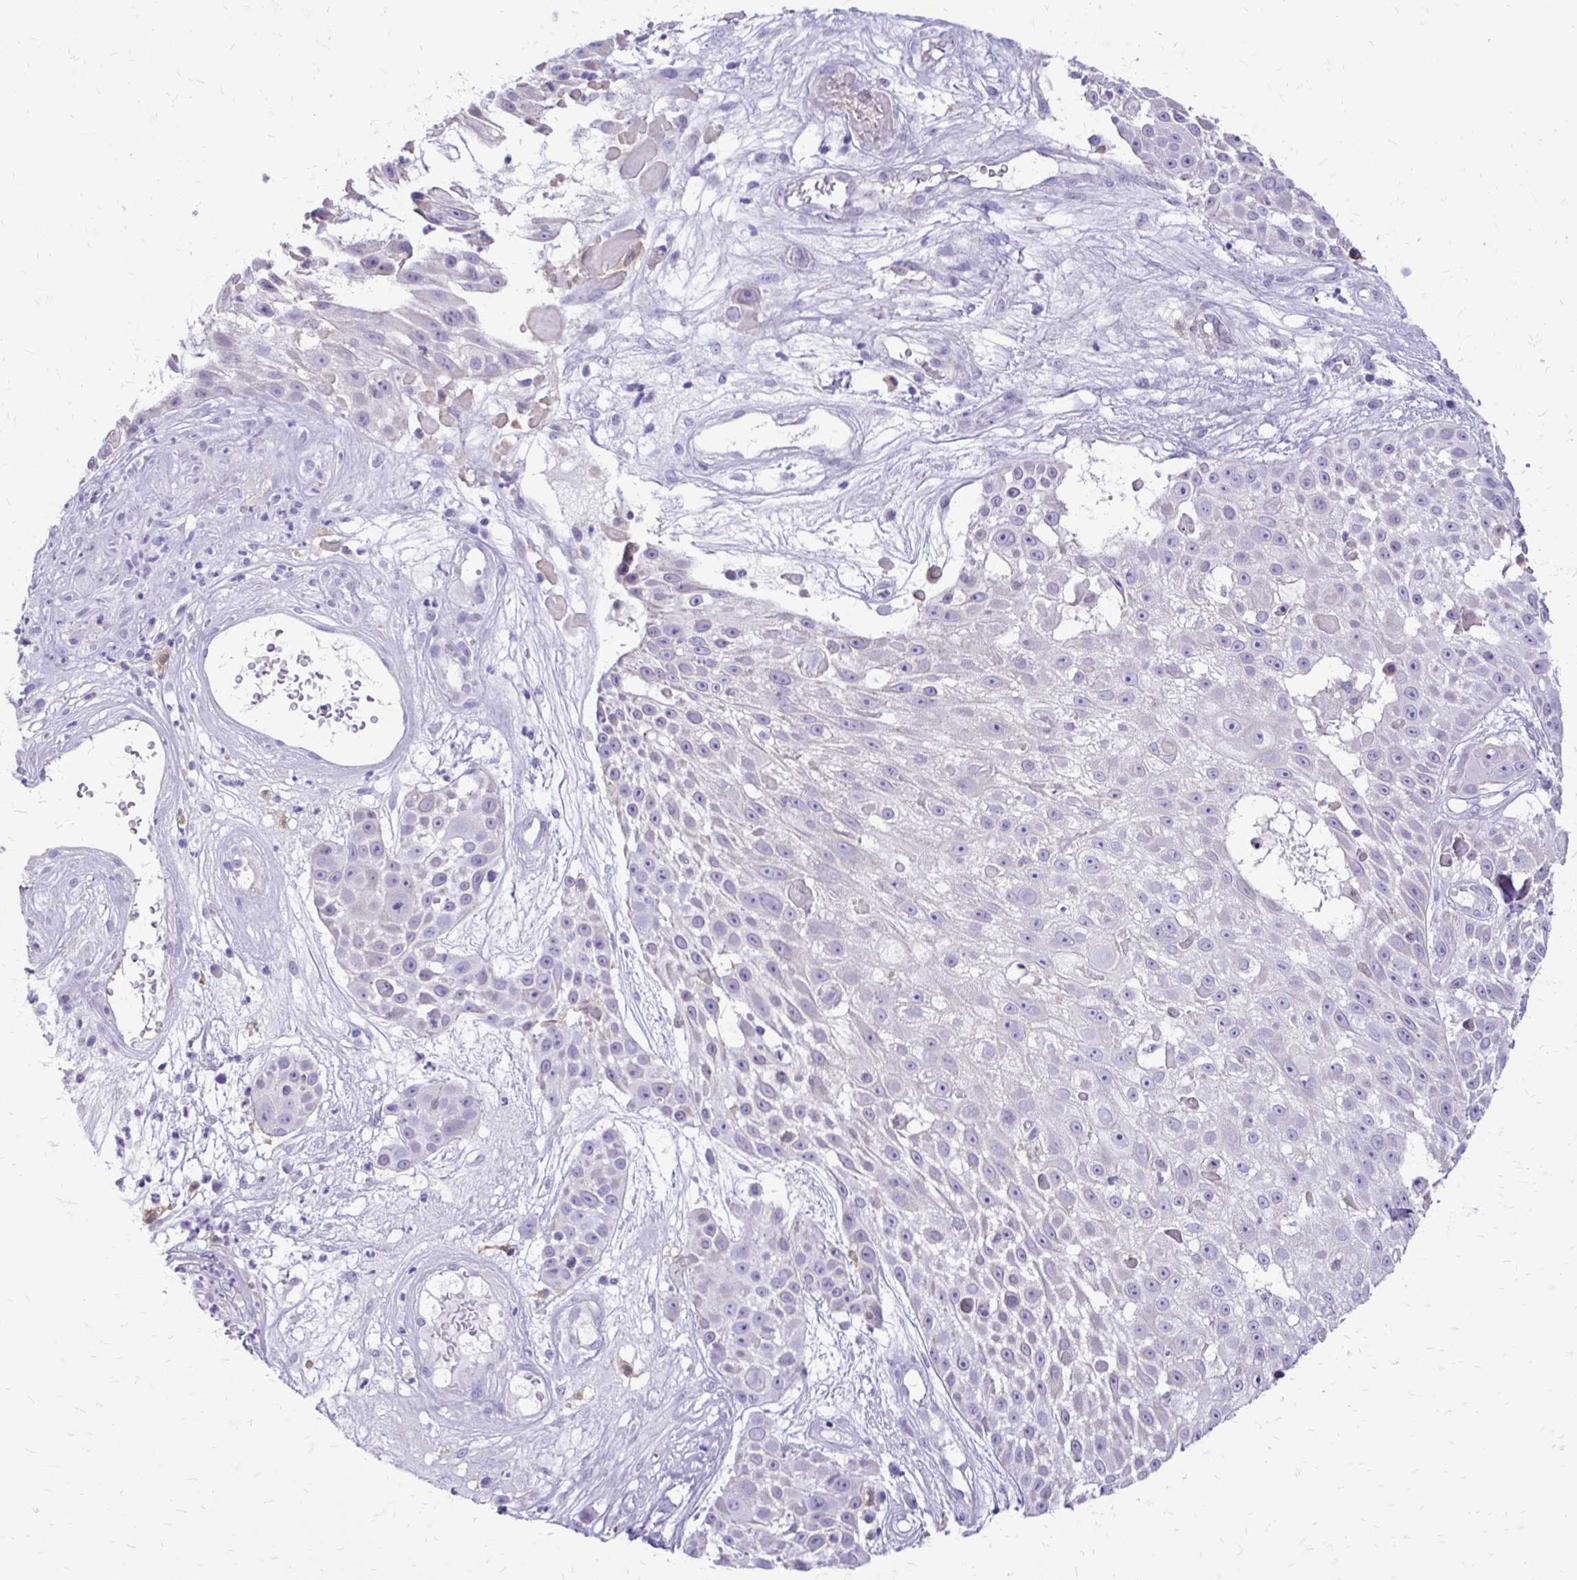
{"staining": {"intensity": "negative", "quantity": "none", "location": "none"}, "tissue": "skin cancer", "cell_type": "Tumor cells", "image_type": "cancer", "snomed": [{"axis": "morphology", "description": "Squamous cell carcinoma, NOS"}, {"axis": "topography", "description": "Skin"}], "caption": "A high-resolution micrograph shows immunohistochemistry staining of squamous cell carcinoma (skin), which displays no significant expression in tumor cells.", "gene": "SIGLEC11", "patient": {"sex": "female", "age": 86}}